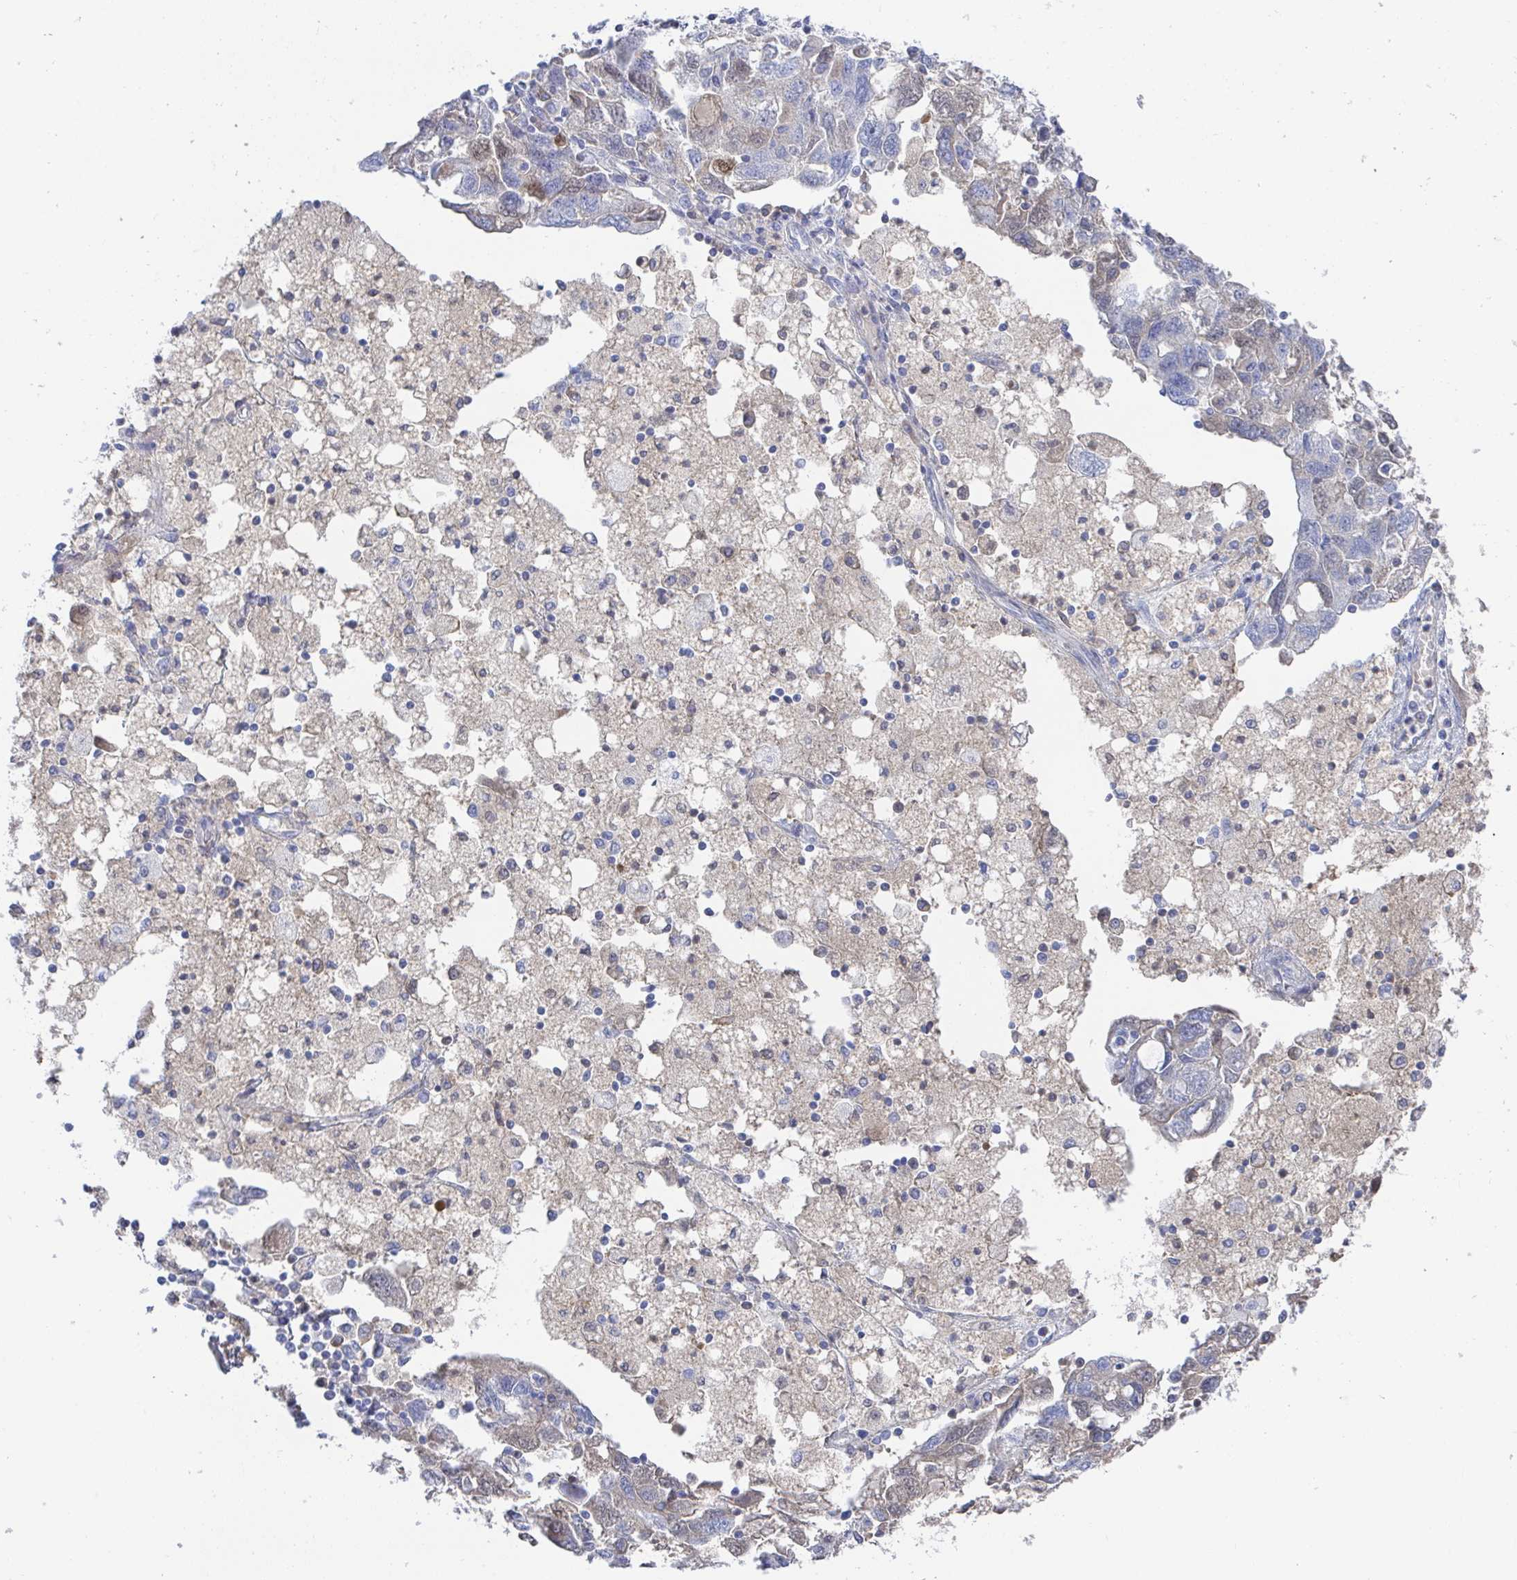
{"staining": {"intensity": "weak", "quantity": "<25%", "location": "nuclear"}, "tissue": "ovarian cancer", "cell_type": "Tumor cells", "image_type": "cancer", "snomed": [{"axis": "morphology", "description": "Carcinoma, NOS"}, {"axis": "morphology", "description": "Cystadenocarcinoma, serous, NOS"}, {"axis": "topography", "description": "Ovary"}], "caption": "Immunohistochemistry (IHC) image of ovarian cancer stained for a protein (brown), which reveals no positivity in tumor cells. Brightfield microscopy of IHC stained with DAB (3,3'-diaminobenzidine) (brown) and hematoxylin (blue), captured at high magnification.", "gene": "TNFAIP6", "patient": {"sex": "female", "age": 69}}